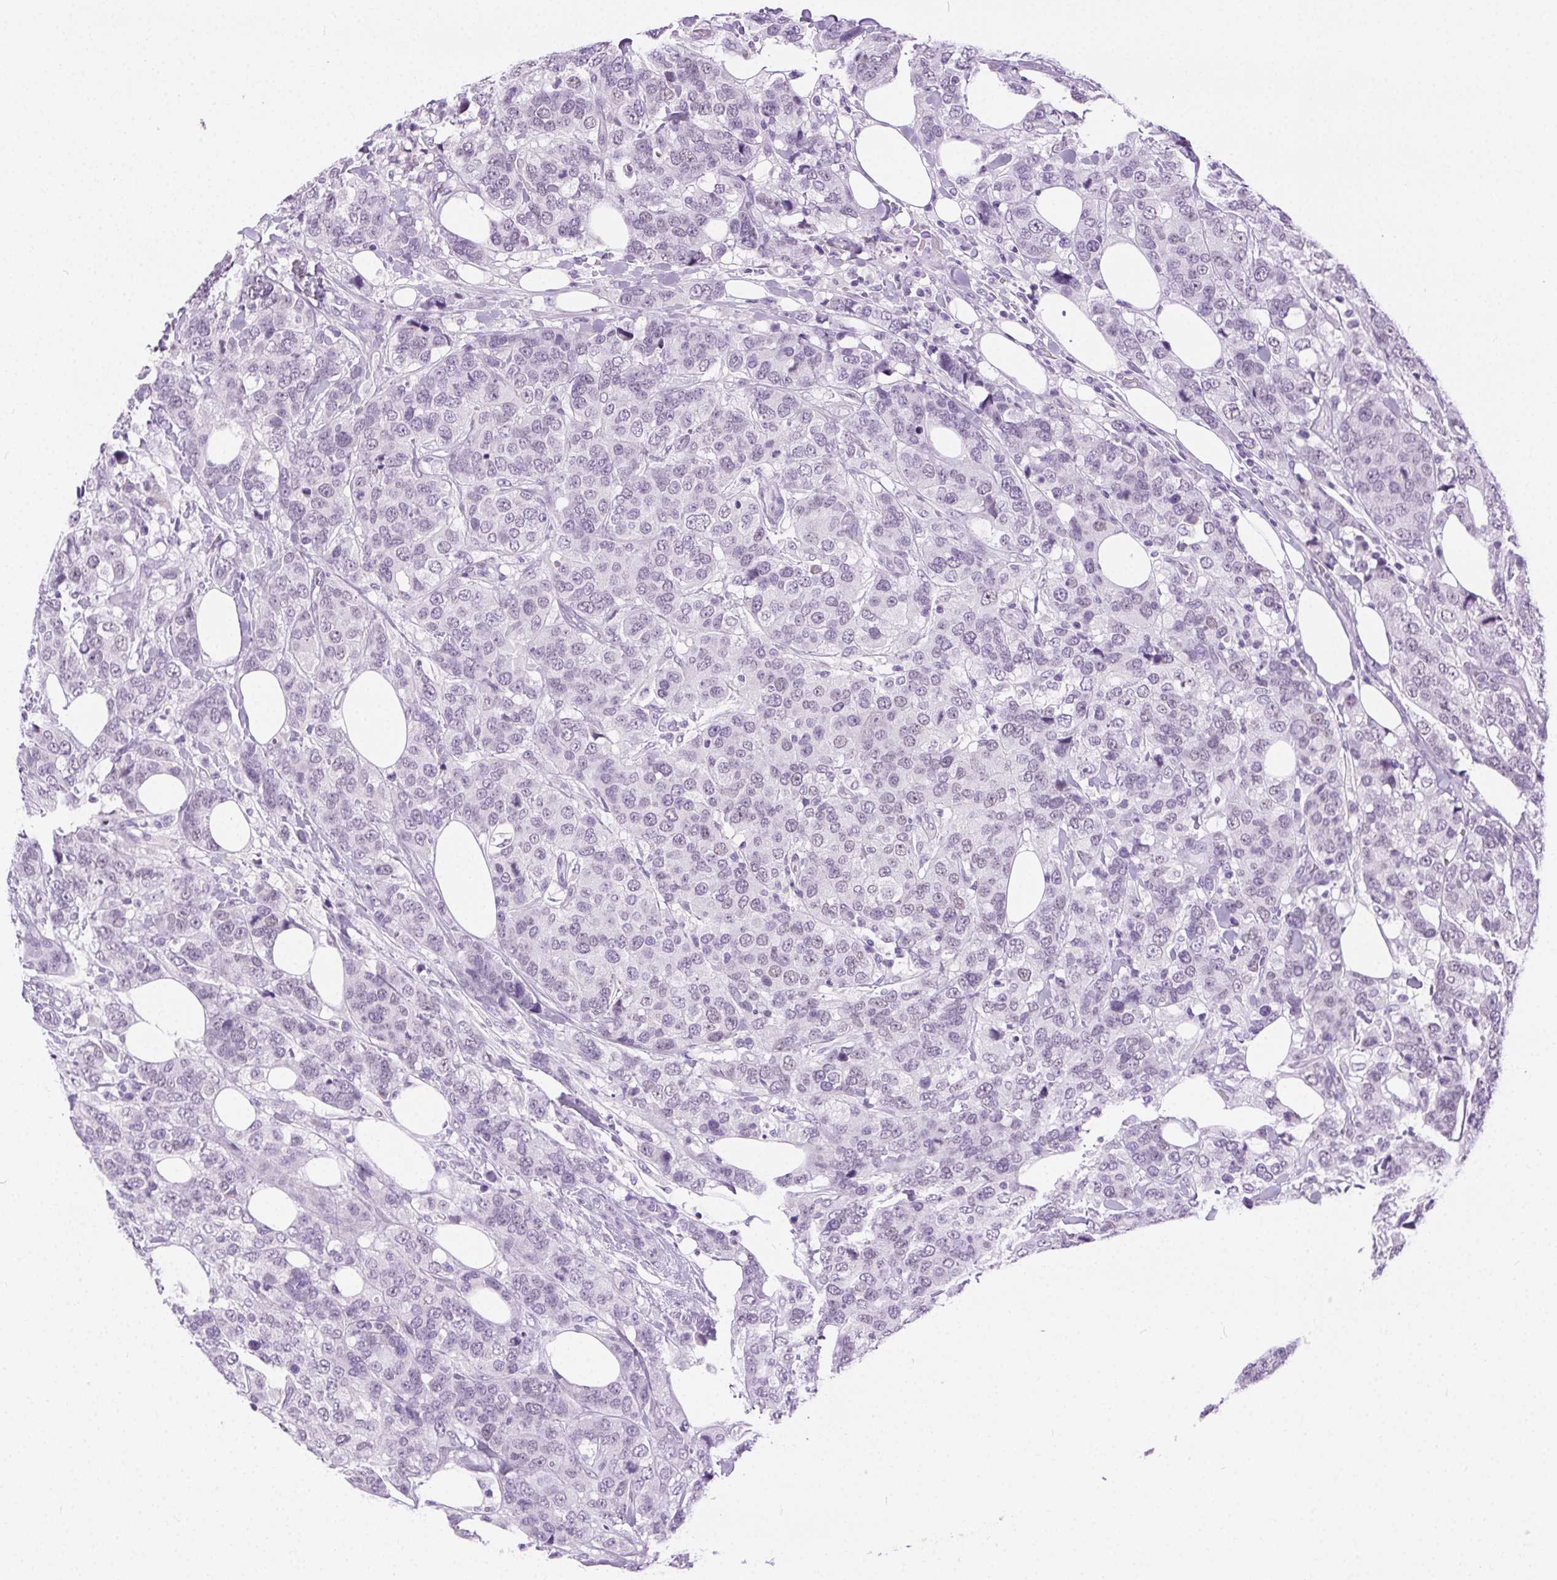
{"staining": {"intensity": "negative", "quantity": "none", "location": "none"}, "tissue": "breast cancer", "cell_type": "Tumor cells", "image_type": "cancer", "snomed": [{"axis": "morphology", "description": "Lobular carcinoma"}, {"axis": "topography", "description": "Breast"}], "caption": "This is an immunohistochemistry micrograph of human lobular carcinoma (breast). There is no expression in tumor cells.", "gene": "C20orf85", "patient": {"sex": "female", "age": 59}}